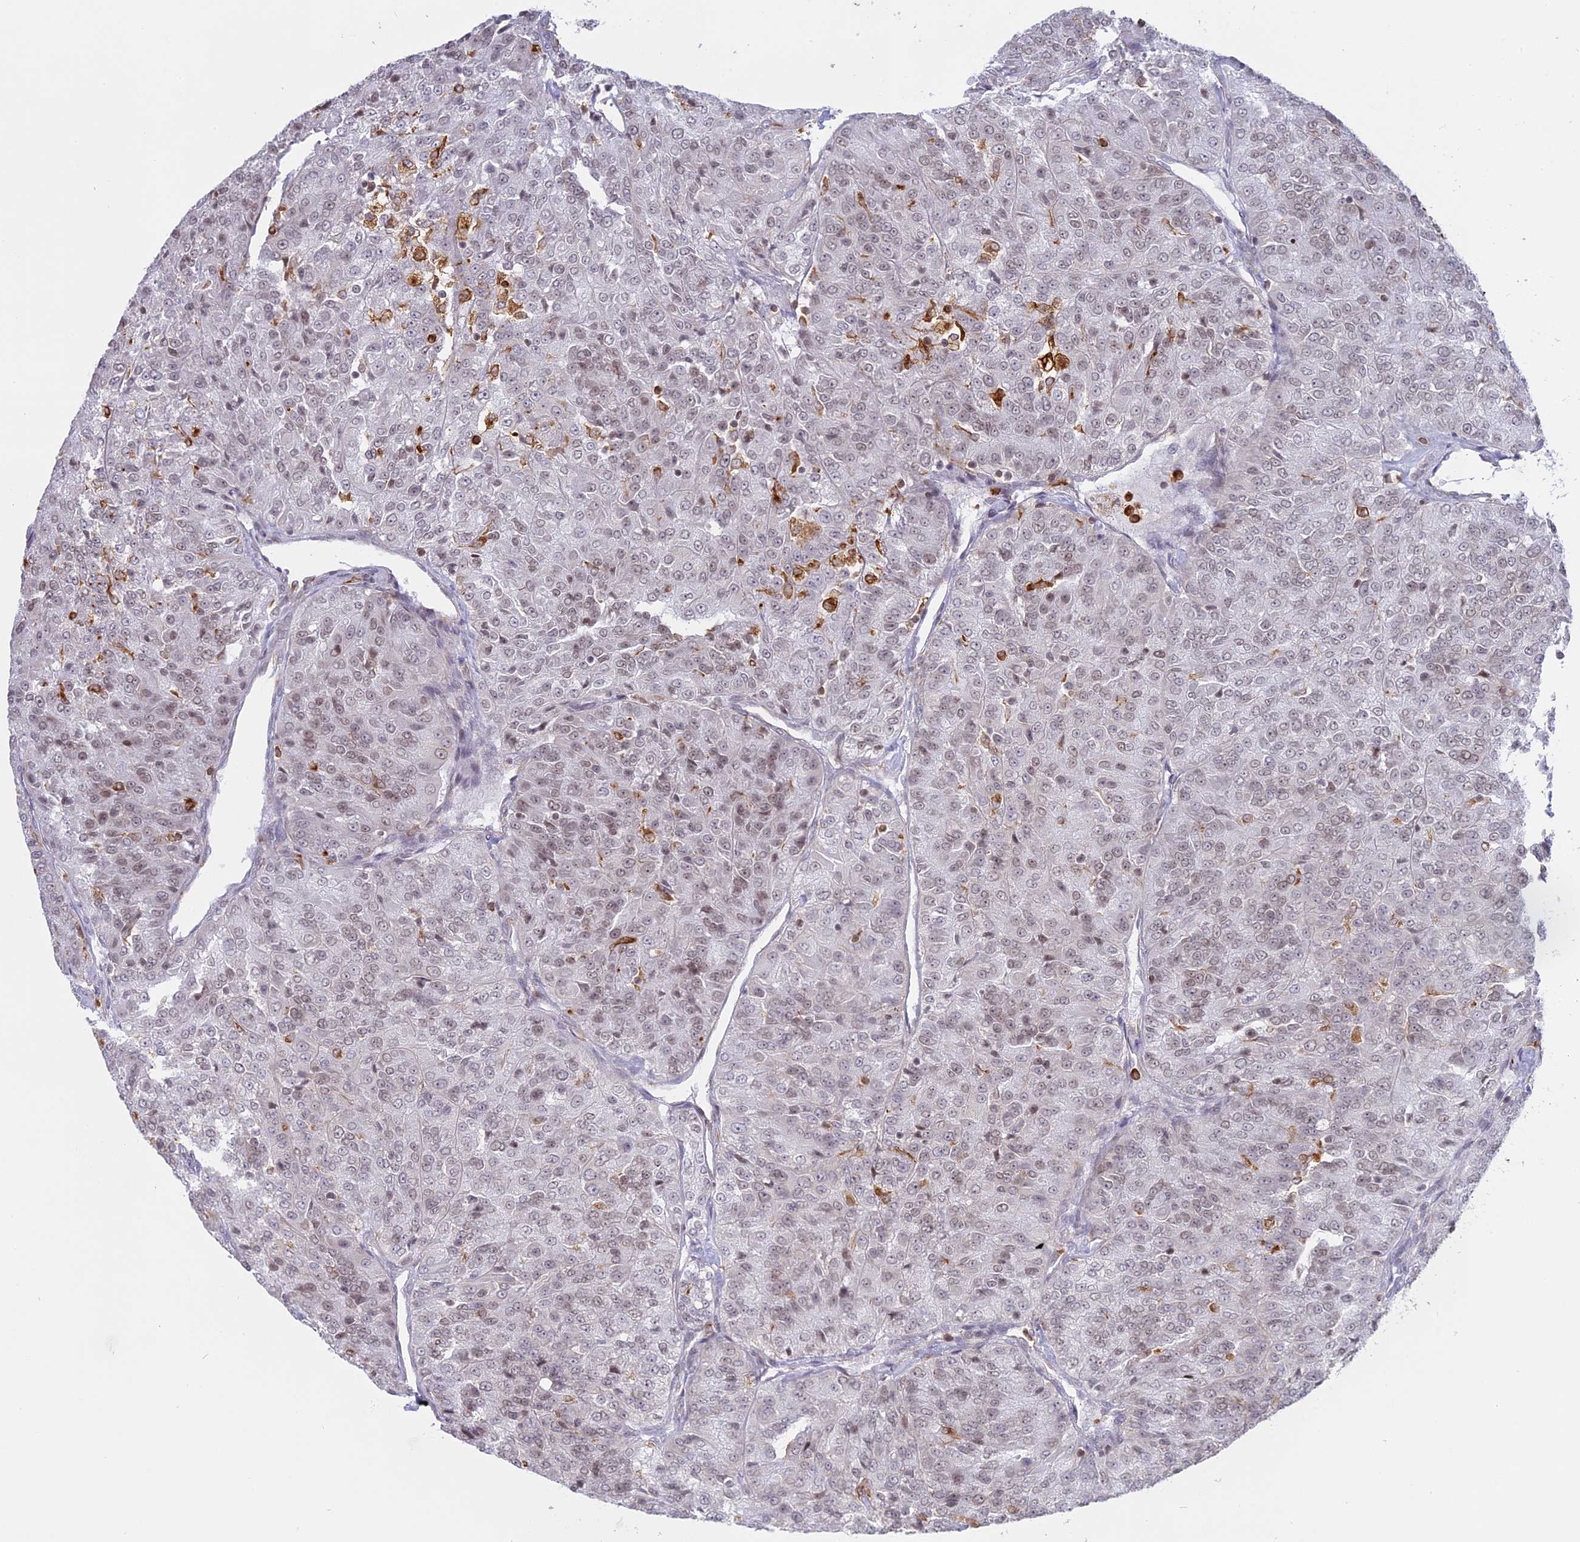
{"staining": {"intensity": "negative", "quantity": "none", "location": "none"}, "tissue": "renal cancer", "cell_type": "Tumor cells", "image_type": "cancer", "snomed": [{"axis": "morphology", "description": "Adenocarcinoma, NOS"}, {"axis": "topography", "description": "Kidney"}], "caption": "This image is of renal cancer stained with immunohistochemistry to label a protein in brown with the nuclei are counter-stained blue. There is no positivity in tumor cells. Nuclei are stained in blue.", "gene": "APOBR", "patient": {"sex": "female", "age": 63}}